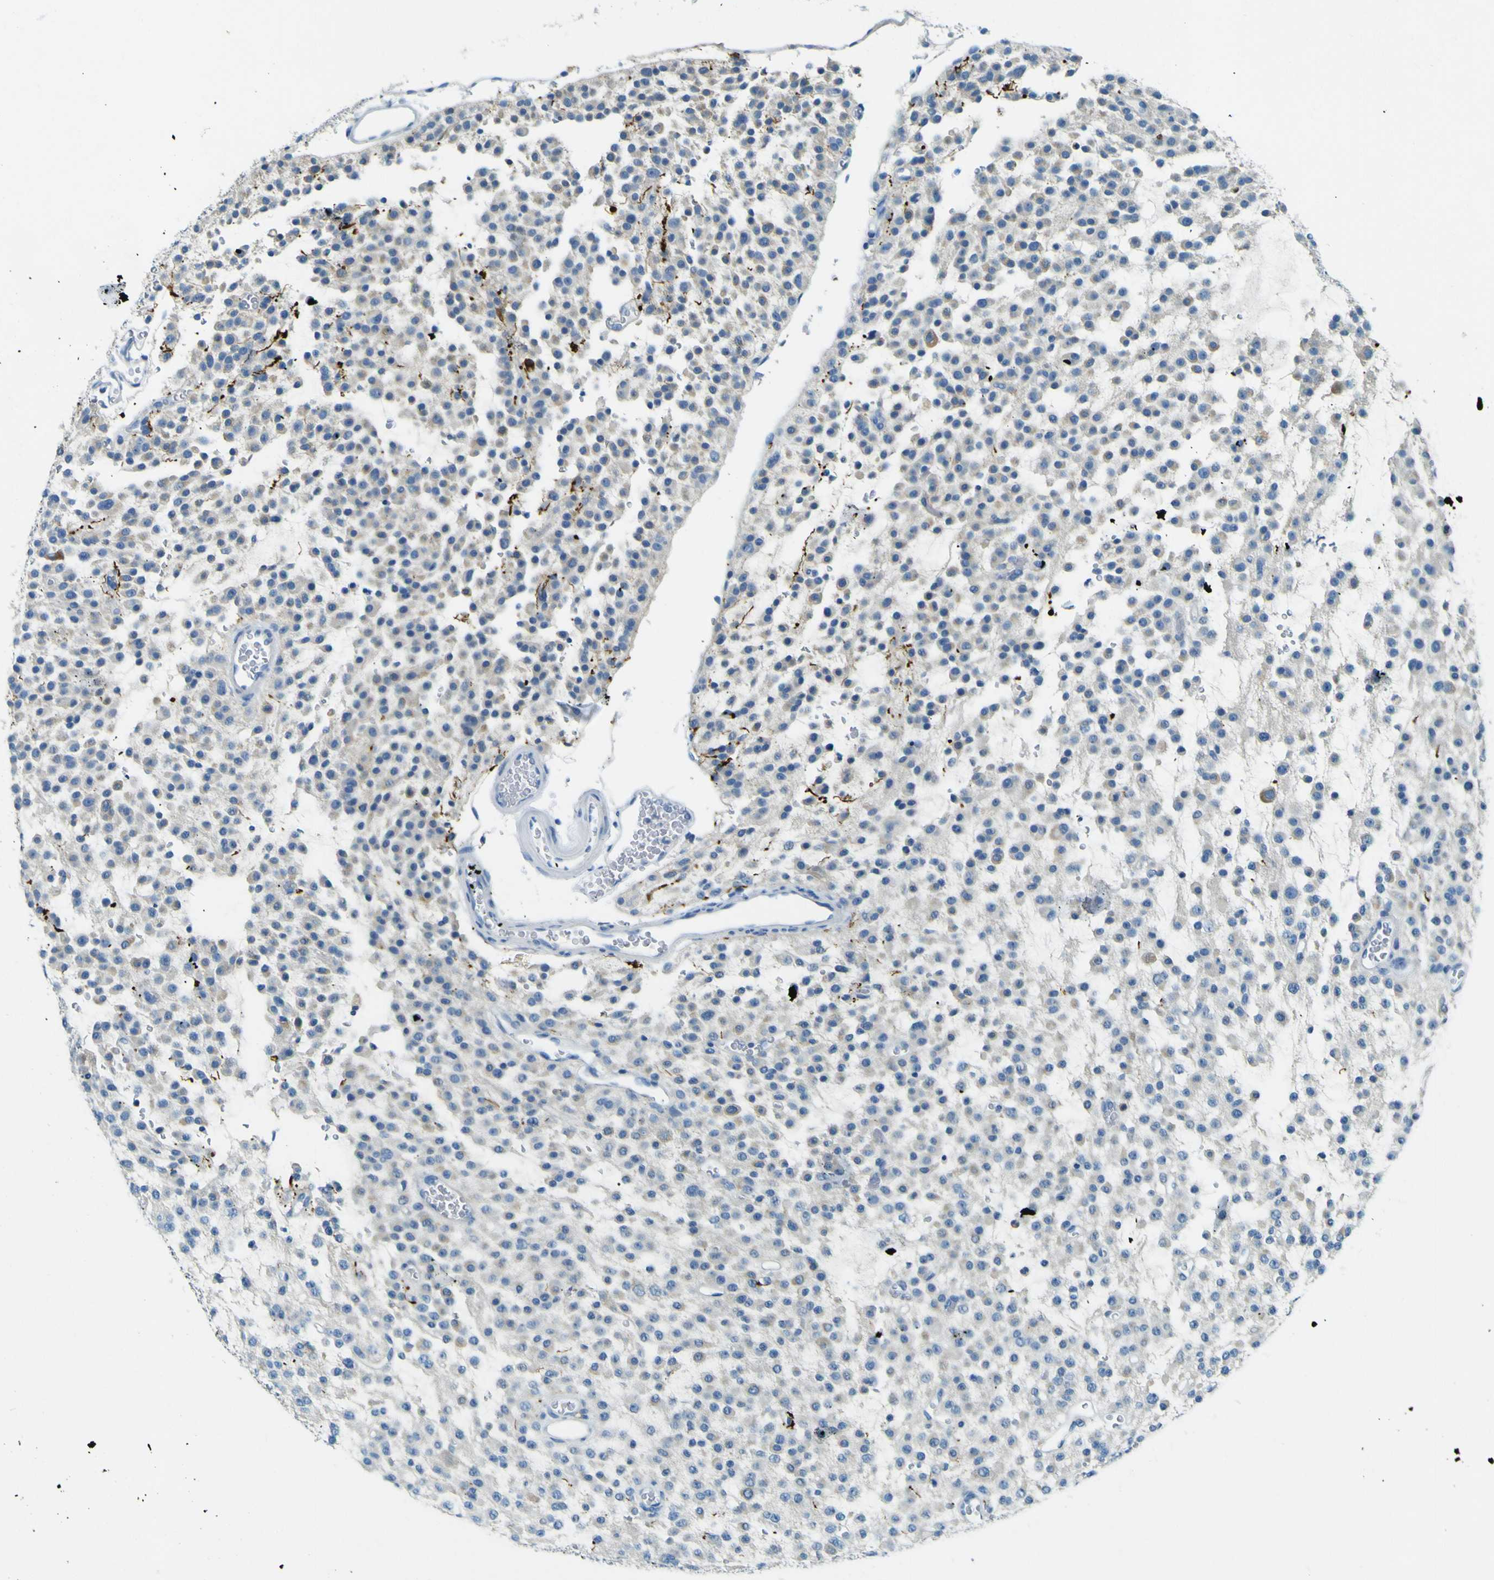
{"staining": {"intensity": "negative", "quantity": "none", "location": "none"}, "tissue": "glioma", "cell_type": "Tumor cells", "image_type": "cancer", "snomed": [{"axis": "morphology", "description": "Glioma, malignant, Low grade"}, {"axis": "topography", "description": "Brain"}], "caption": "This image is of malignant low-grade glioma stained with immunohistochemistry (IHC) to label a protein in brown with the nuclei are counter-stained blue. There is no positivity in tumor cells.", "gene": "SORCS1", "patient": {"sex": "male", "age": 38}}